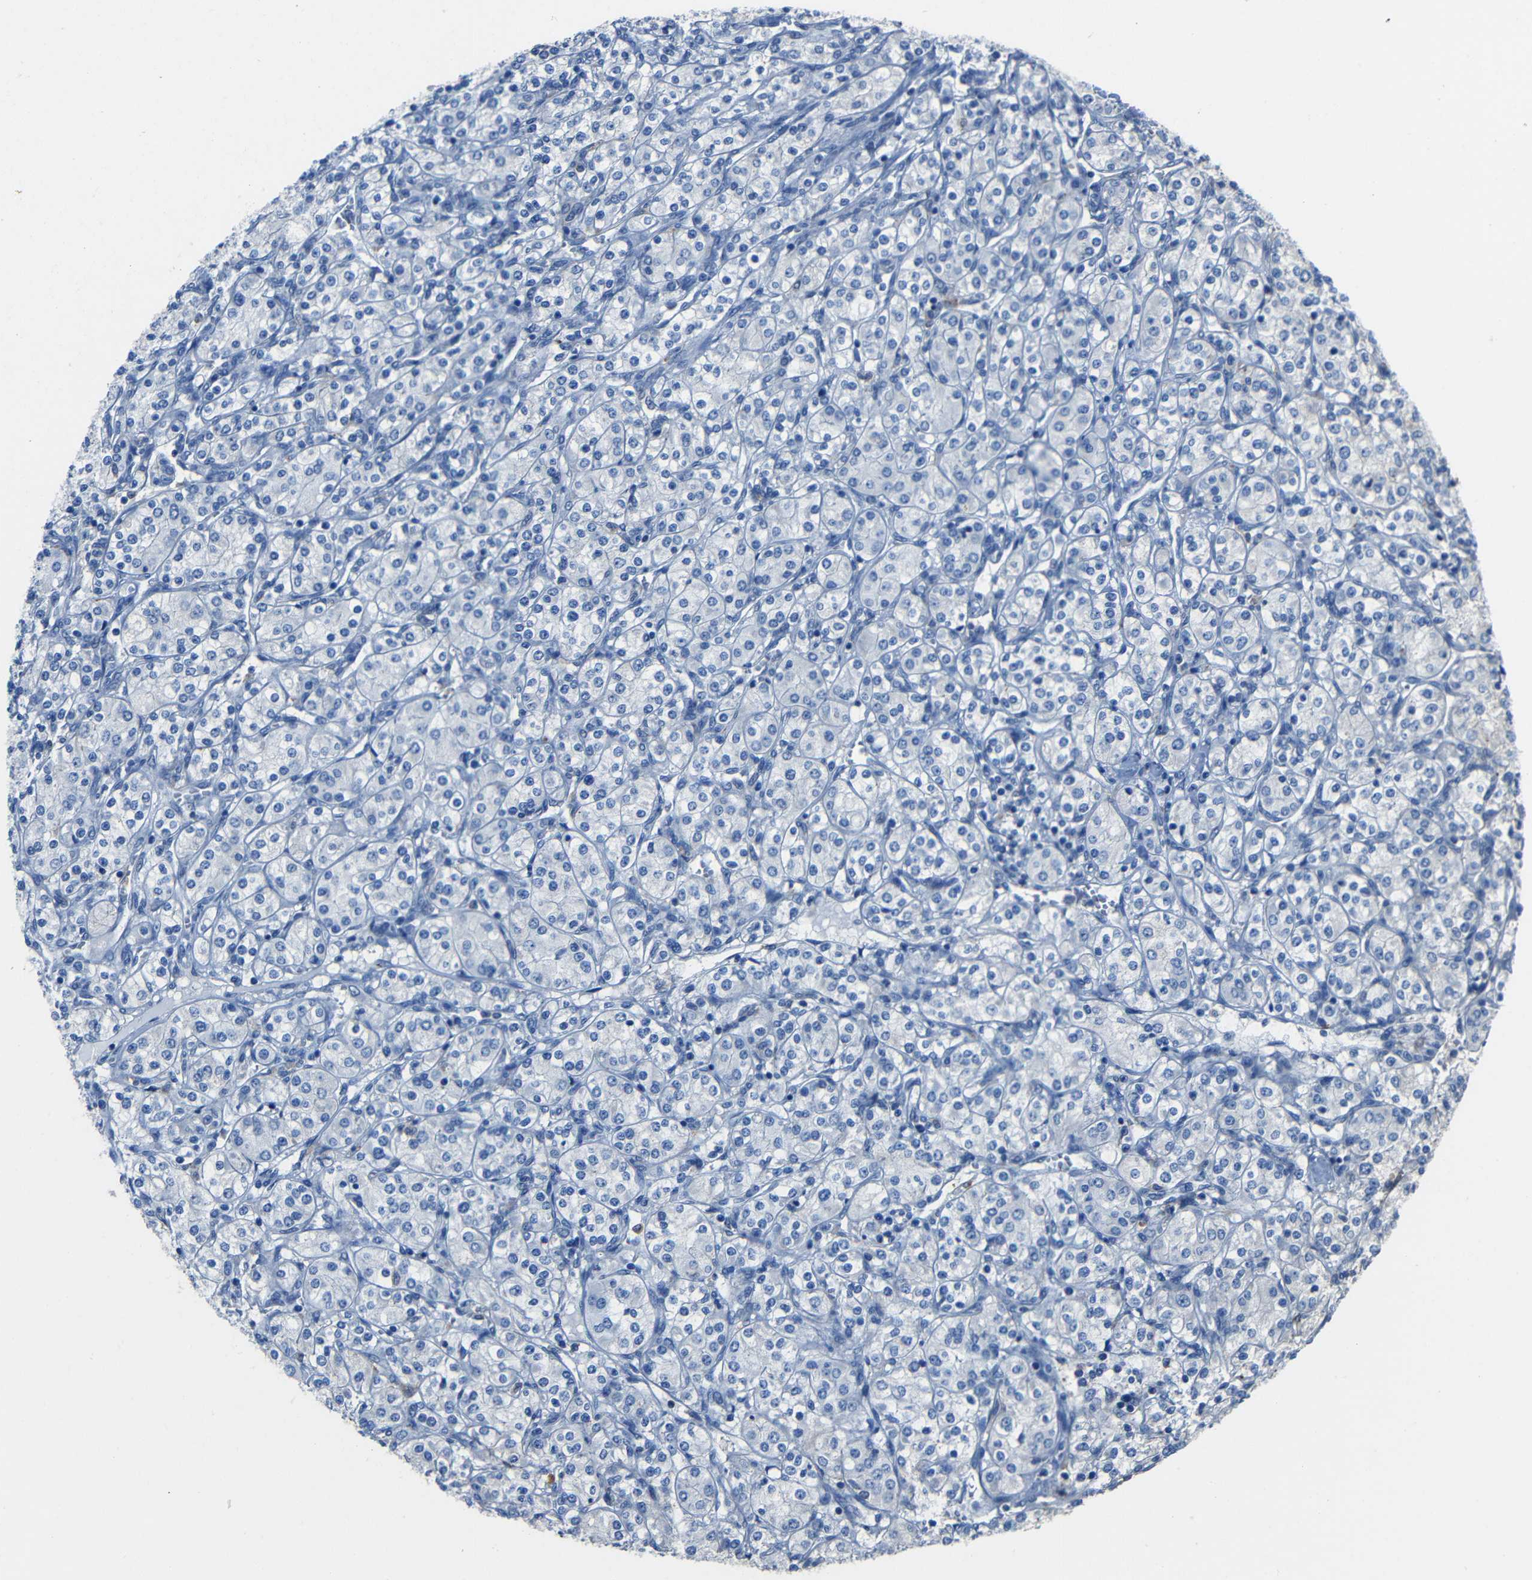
{"staining": {"intensity": "negative", "quantity": "none", "location": "none"}, "tissue": "renal cancer", "cell_type": "Tumor cells", "image_type": "cancer", "snomed": [{"axis": "morphology", "description": "Adenocarcinoma, NOS"}, {"axis": "topography", "description": "Kidney"}], "caption": "Tumor cells show no significant positivity in renal cancer.", "gene": "DNAJC5", "patient": {"sex": "male", "age": 77}}